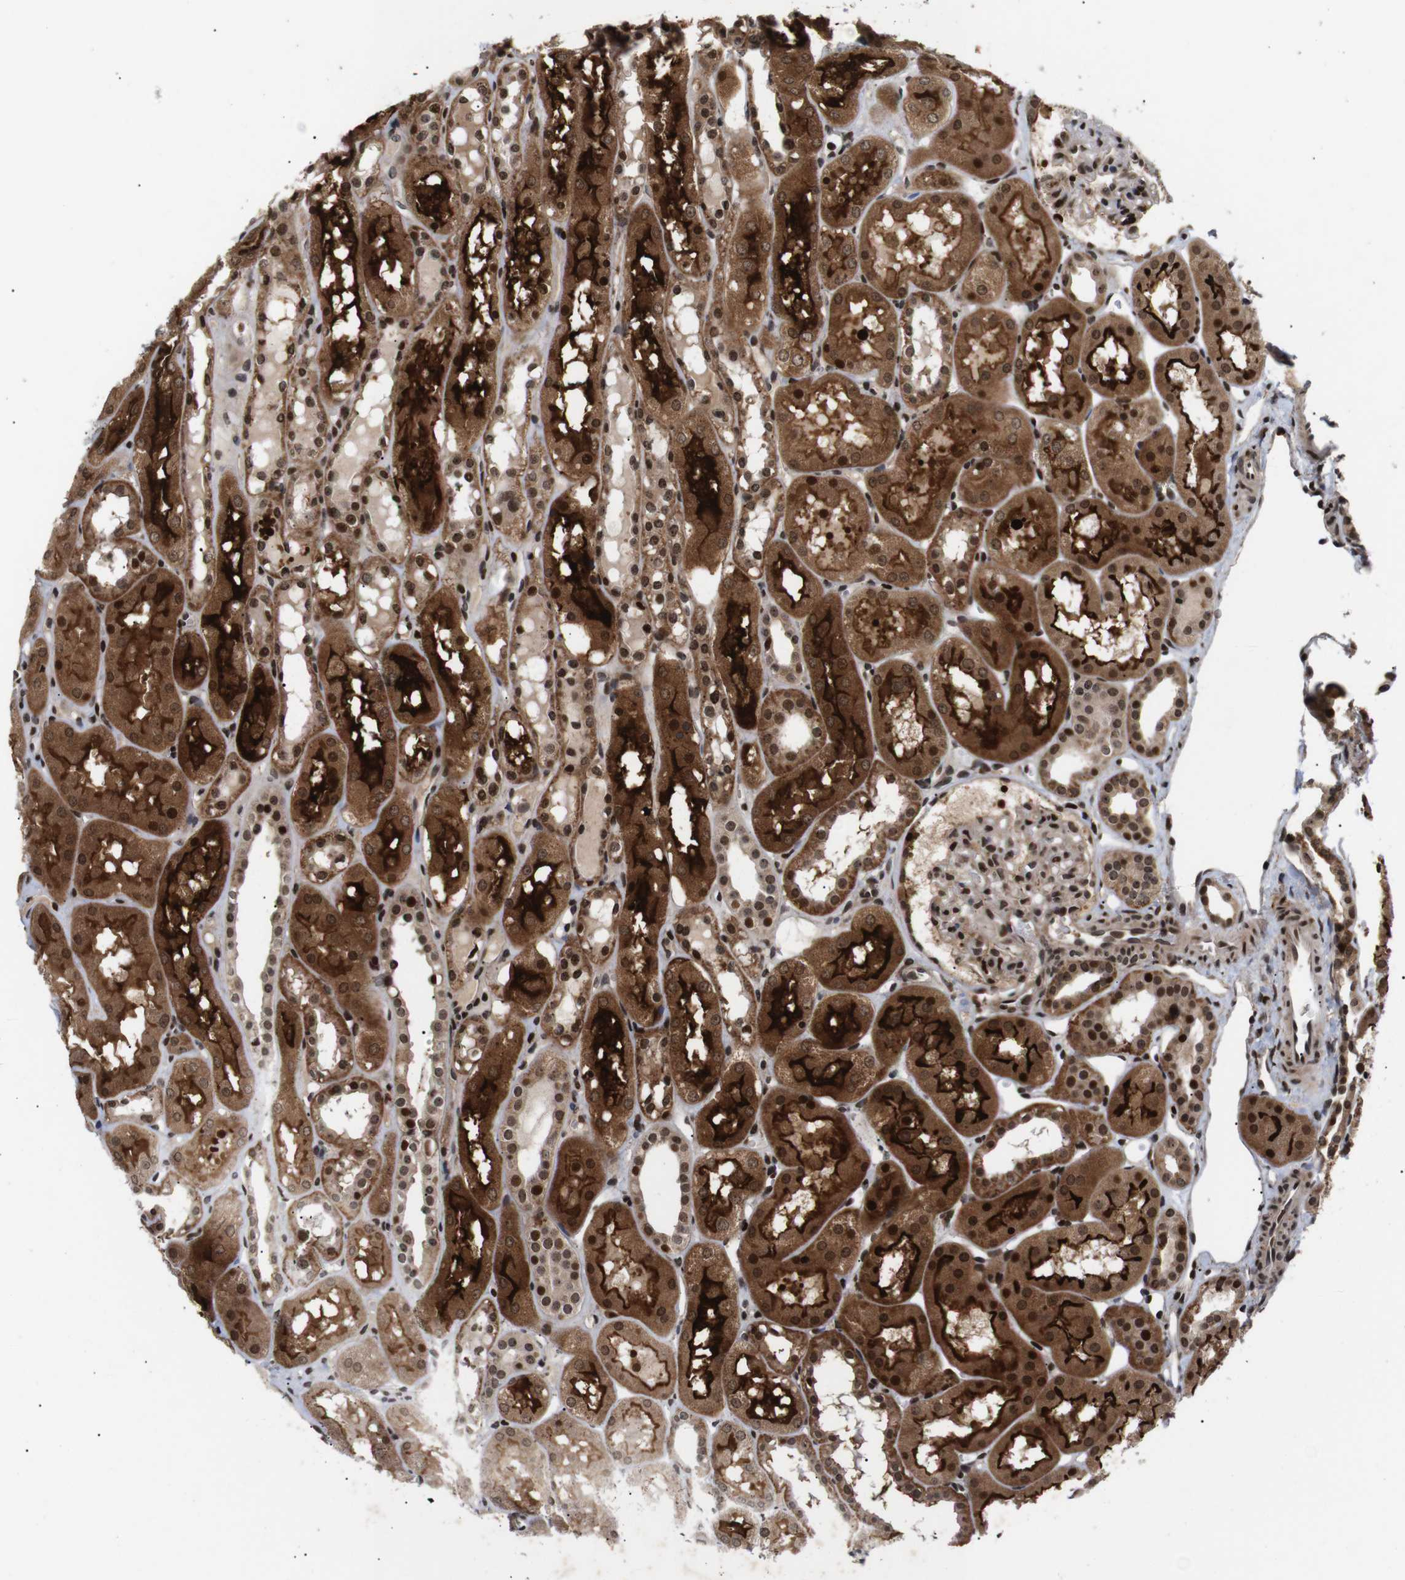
{"staining": {"intensity": "strong", "quantity": ">75%", "location": "cytoplasmic/membranous,nuclear"}, "tissue": "kidney", "cell_type": "Cells in glomeruli", "image_type": "normal", "snomed": [{"axis": "morphology", "description": "Normal tissue, NOS"}, {"axis": "topography", "description": "Kidney"}, {"axis": "topography", "description": "Urinary bladder"}], "caption": "The image displays immunohistochemical staining of normal kidney. There is strong cytoplasmic/membranous,nuclear positivity is present in about >75% of cells in glomeruli.", "gene": "KIF23", "patient": {"sex": "male", "age": 16}}